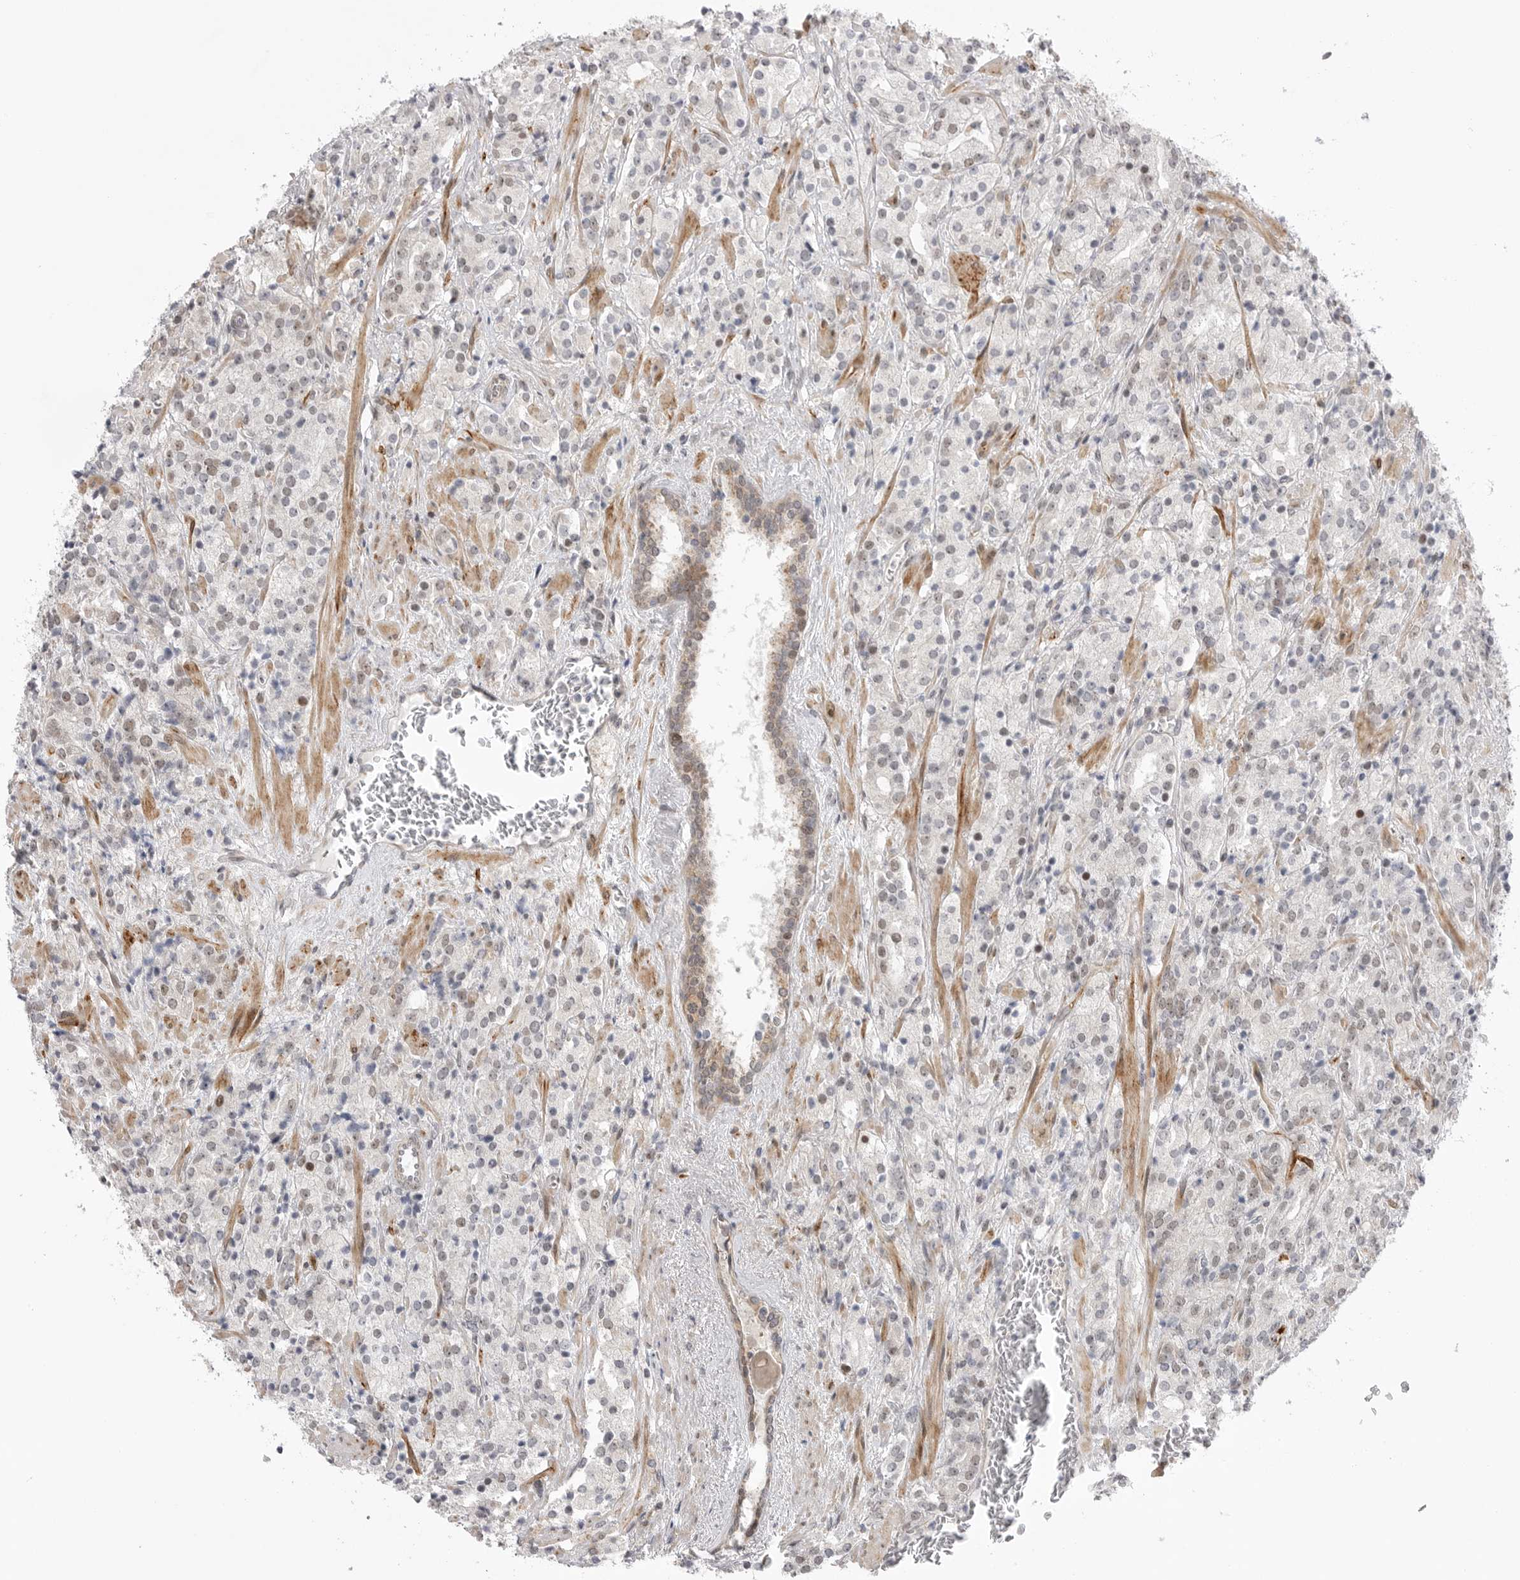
{"staining": {"intensity": "weak", "quantity": "<25%", "location": "nuclear"}, "tissue": "prostate cancer", "cell_type": "Tumor cells", "image_type": "cancer", "snomed": [{"axis": "morphology", "description": "Adenocarcinoma, High grade"}, {"axis": "topography", "description": "Prostate"}], "caption": "Immunohistochemistry (IHC) of human prostate cancer (adenocarcinoma (high-grade)) exhibits no expression in tumor cells.", "gene": "GGT6", "patient": {"sex": "male", "age": 71}}